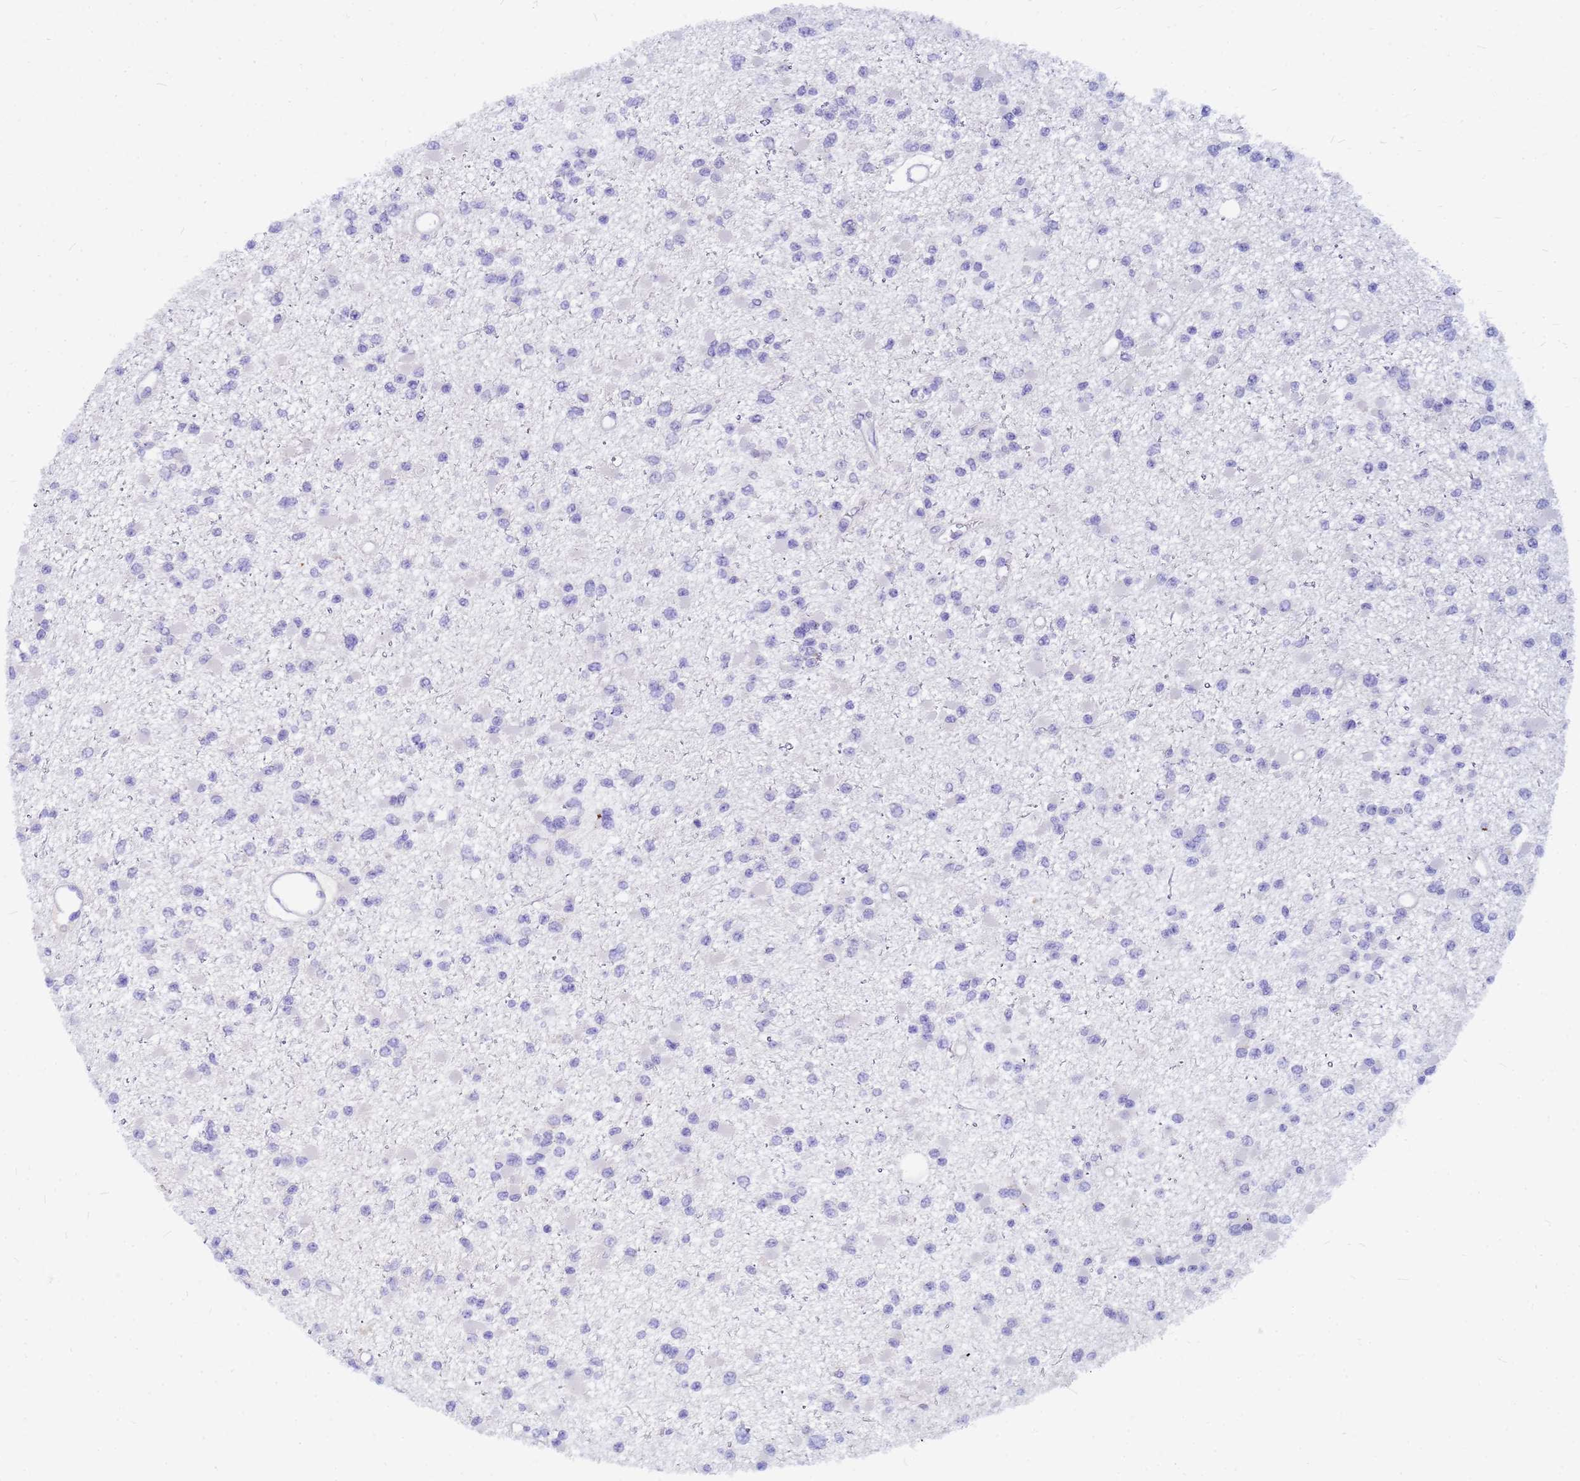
{"staining": {"intensity": "negative", "quantity": "none", "location": "none"}, "tissue": "glioma", "cell_type": "Tumor cells", "image_type": "cancer", "snomed": [{"axis": "morphology", "description": "Glioma, malignant, Low grade"}, {"axis": "topography", "description": "Brain"}], "caption": "Protein analysis of malignant glioma (low-grade) shows no significant staining in tumor cells.", "gene": "DPRX", "patient": {"sex": "female", "age": 22}}